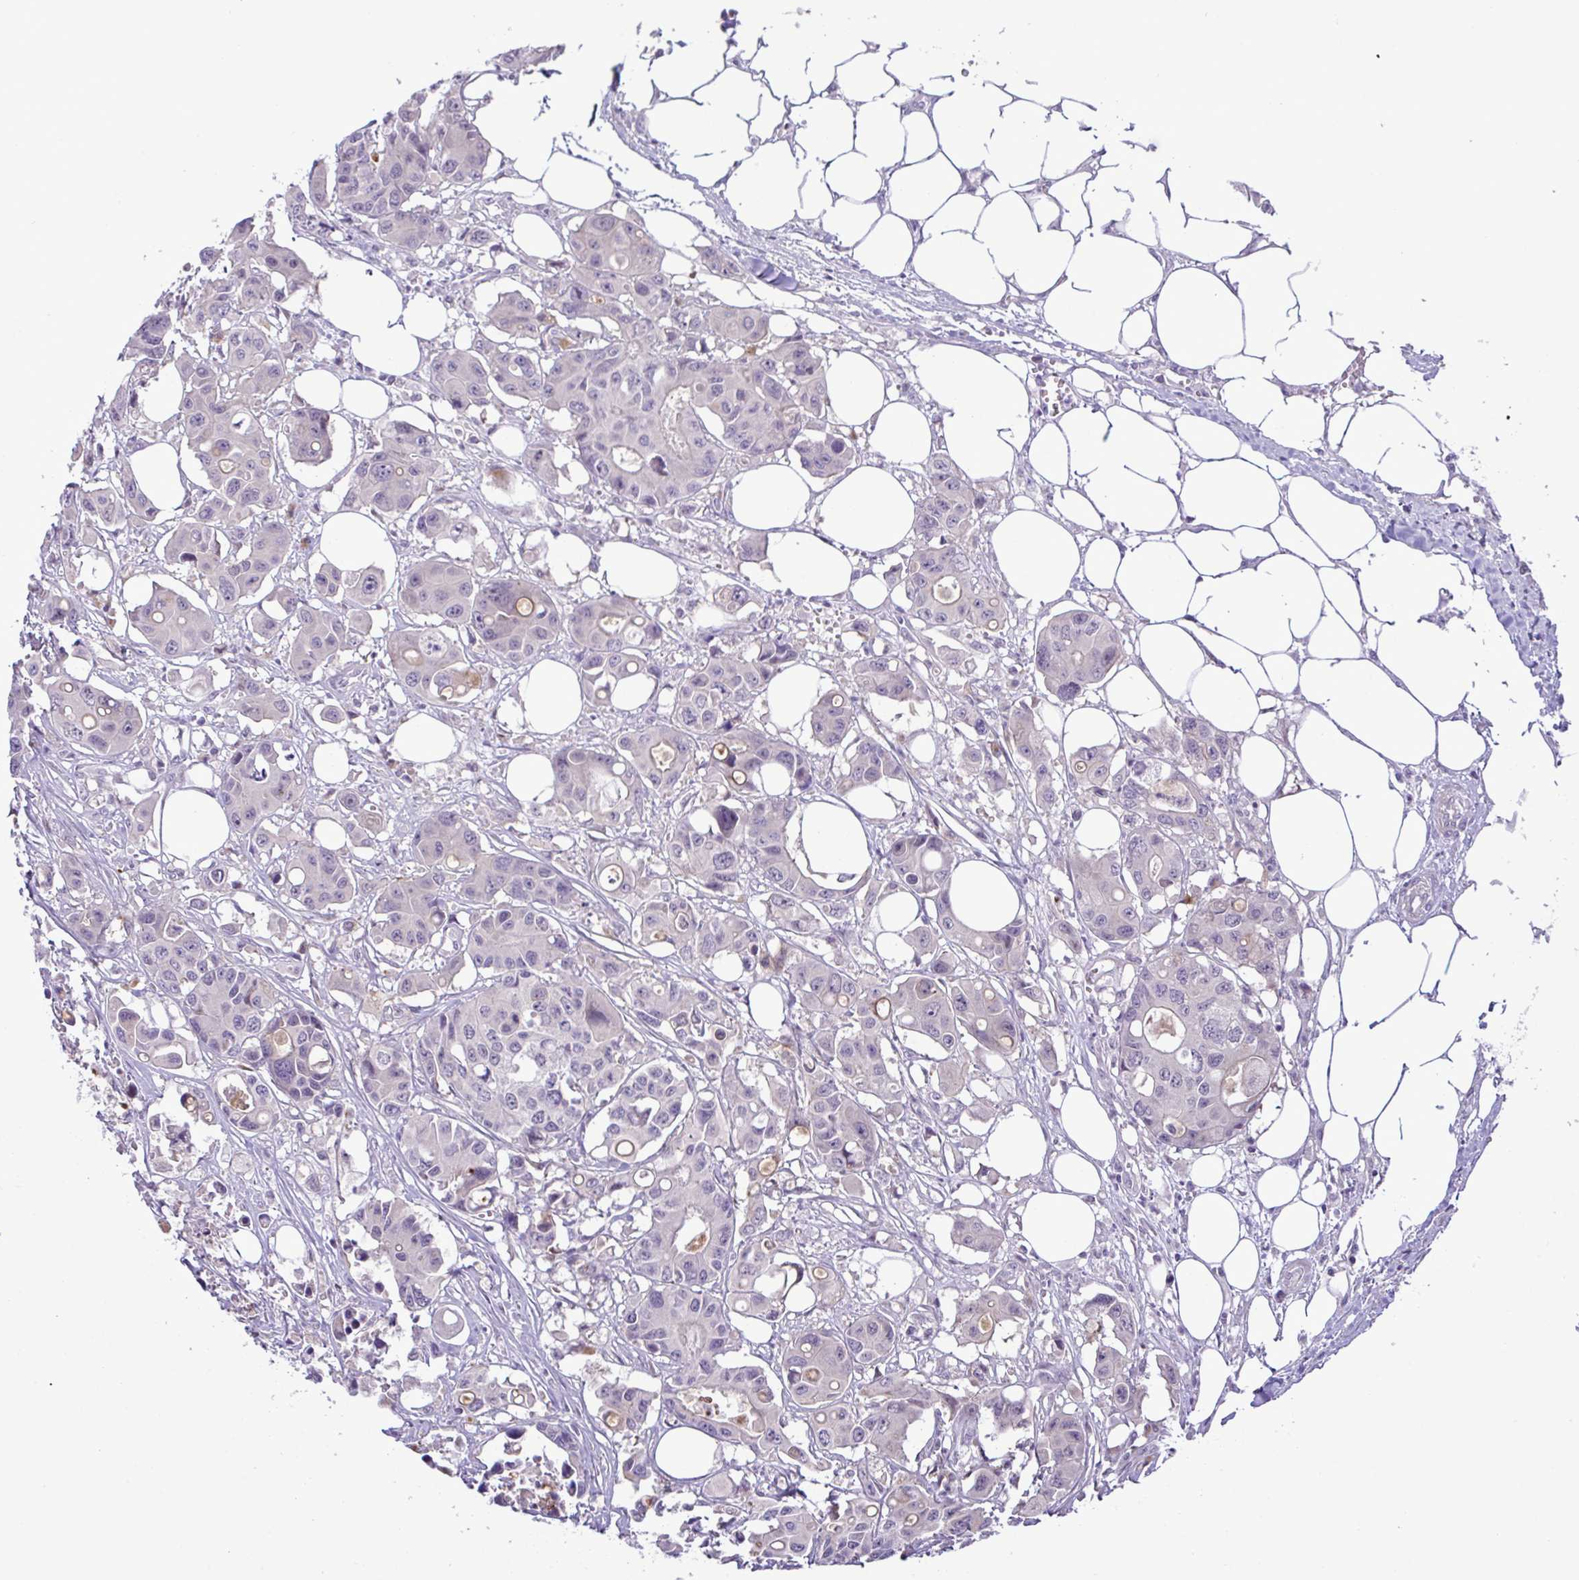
{"staining": {"intensity": "negative", "quantity": "none", "location": "none"}, "tissue": "colorectal cancer", "cell_type": "Tumor cells", "image_type": "cancer", "snomed": [{"axis": "morphology", "description": "Adenocarcinoma, NOS"}, {"axis": "topography", "description": "Colon"}], "caption": "This is a histopathology image of IHC staining of adenocarcinoma (colorectal), which shows no staining in tumor cells.", "gene": "SYNPO2L", "patient": {"sex": "male", "age": 77}}